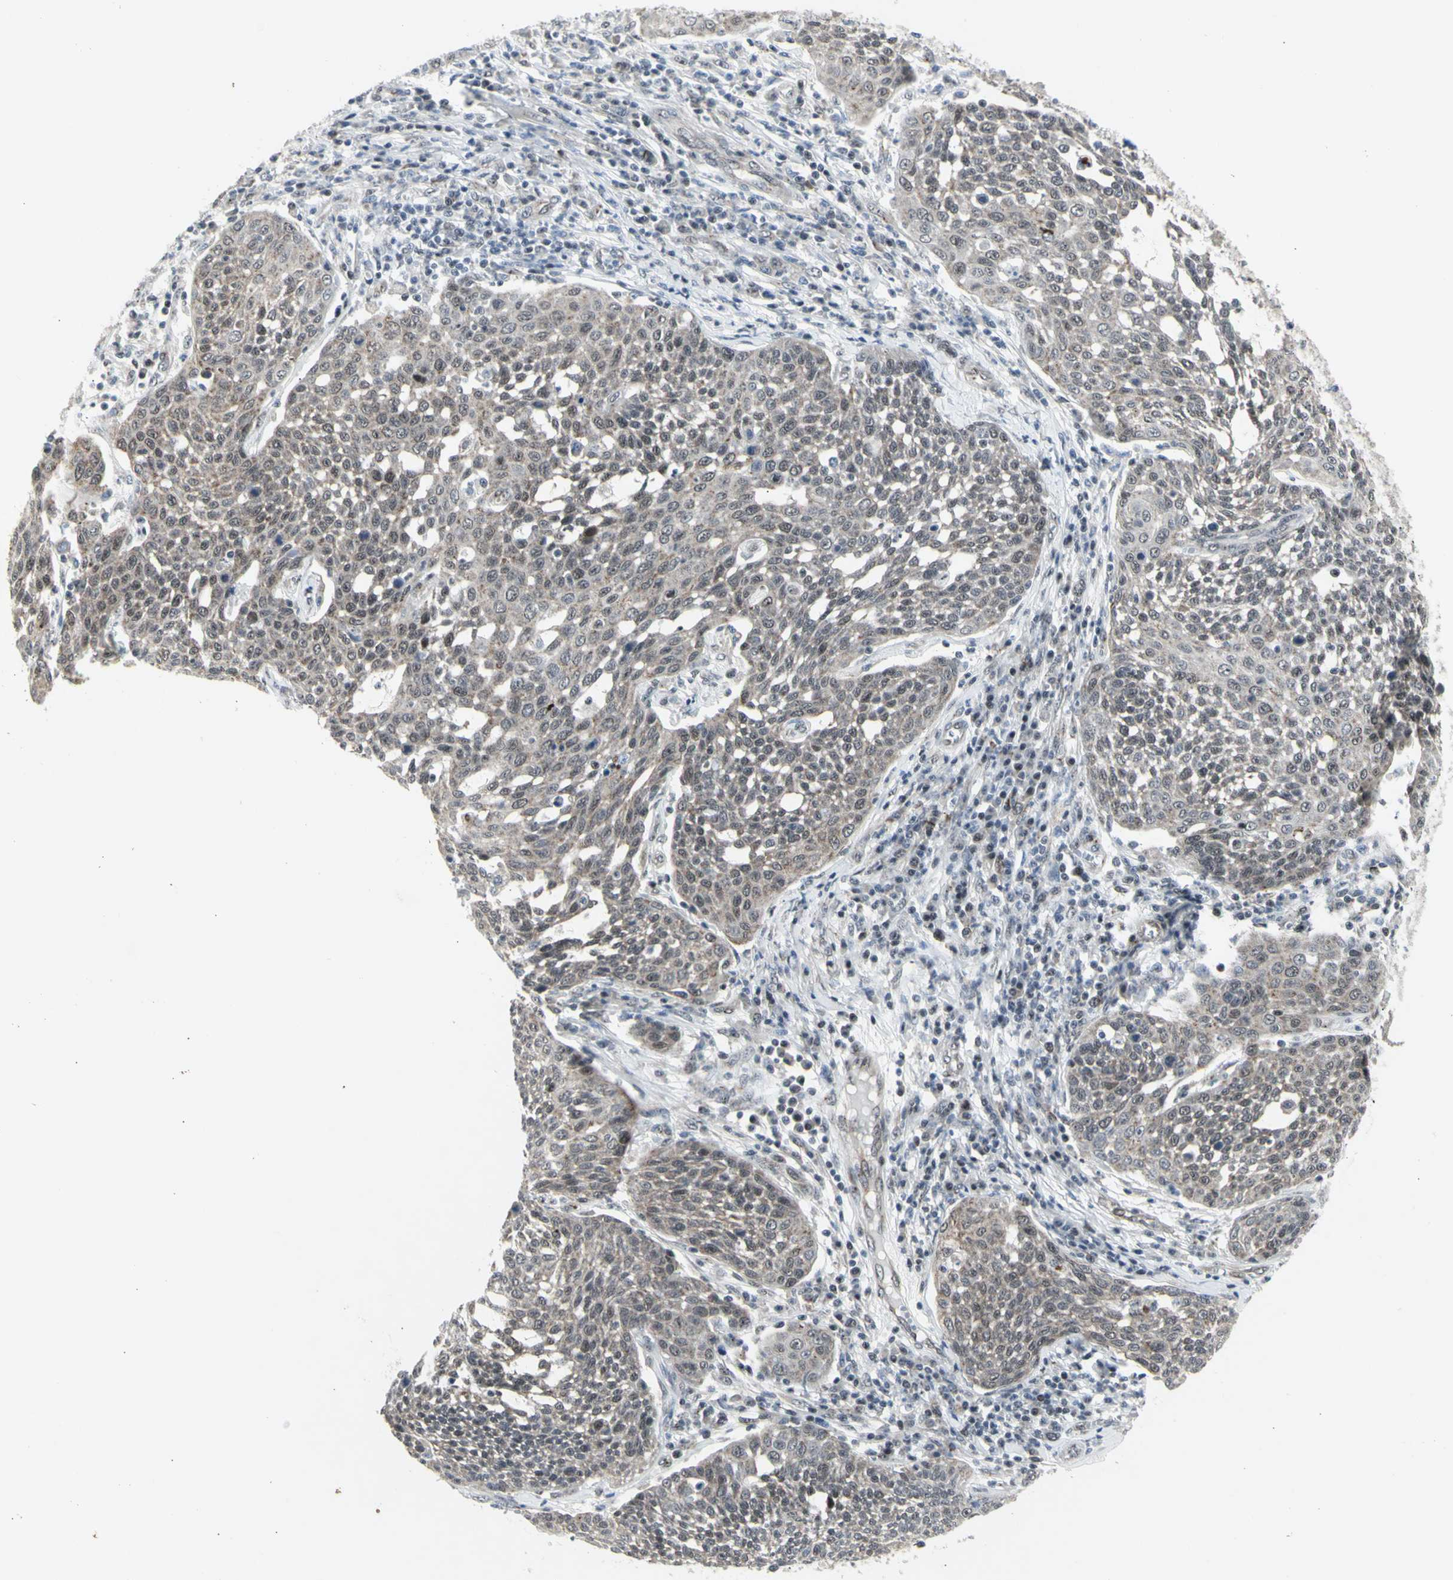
{"staining": {"intensity": "weak", "quantity": ">75%", "location": "cytoplasmic/membranous,nuclear"}, "tissue": "cervical cancer", "cell_type": "Tumor cells", "image_type": "cancer", "snomed": [{"axis": "morphology", "description": "Squamous cell carcinoma, NOS"}, {"axis": "topography", "description": "Cervix"}], "caption": "The image displays immunohistochemical staining of cervical squamous cell carcinoma. There is weak cytoplasmic/membranous and nuclear expression is identified in about >75% of tumor cells.", "gene": "DHRS7B", "patient": {"sex": "female", "age": 34}}